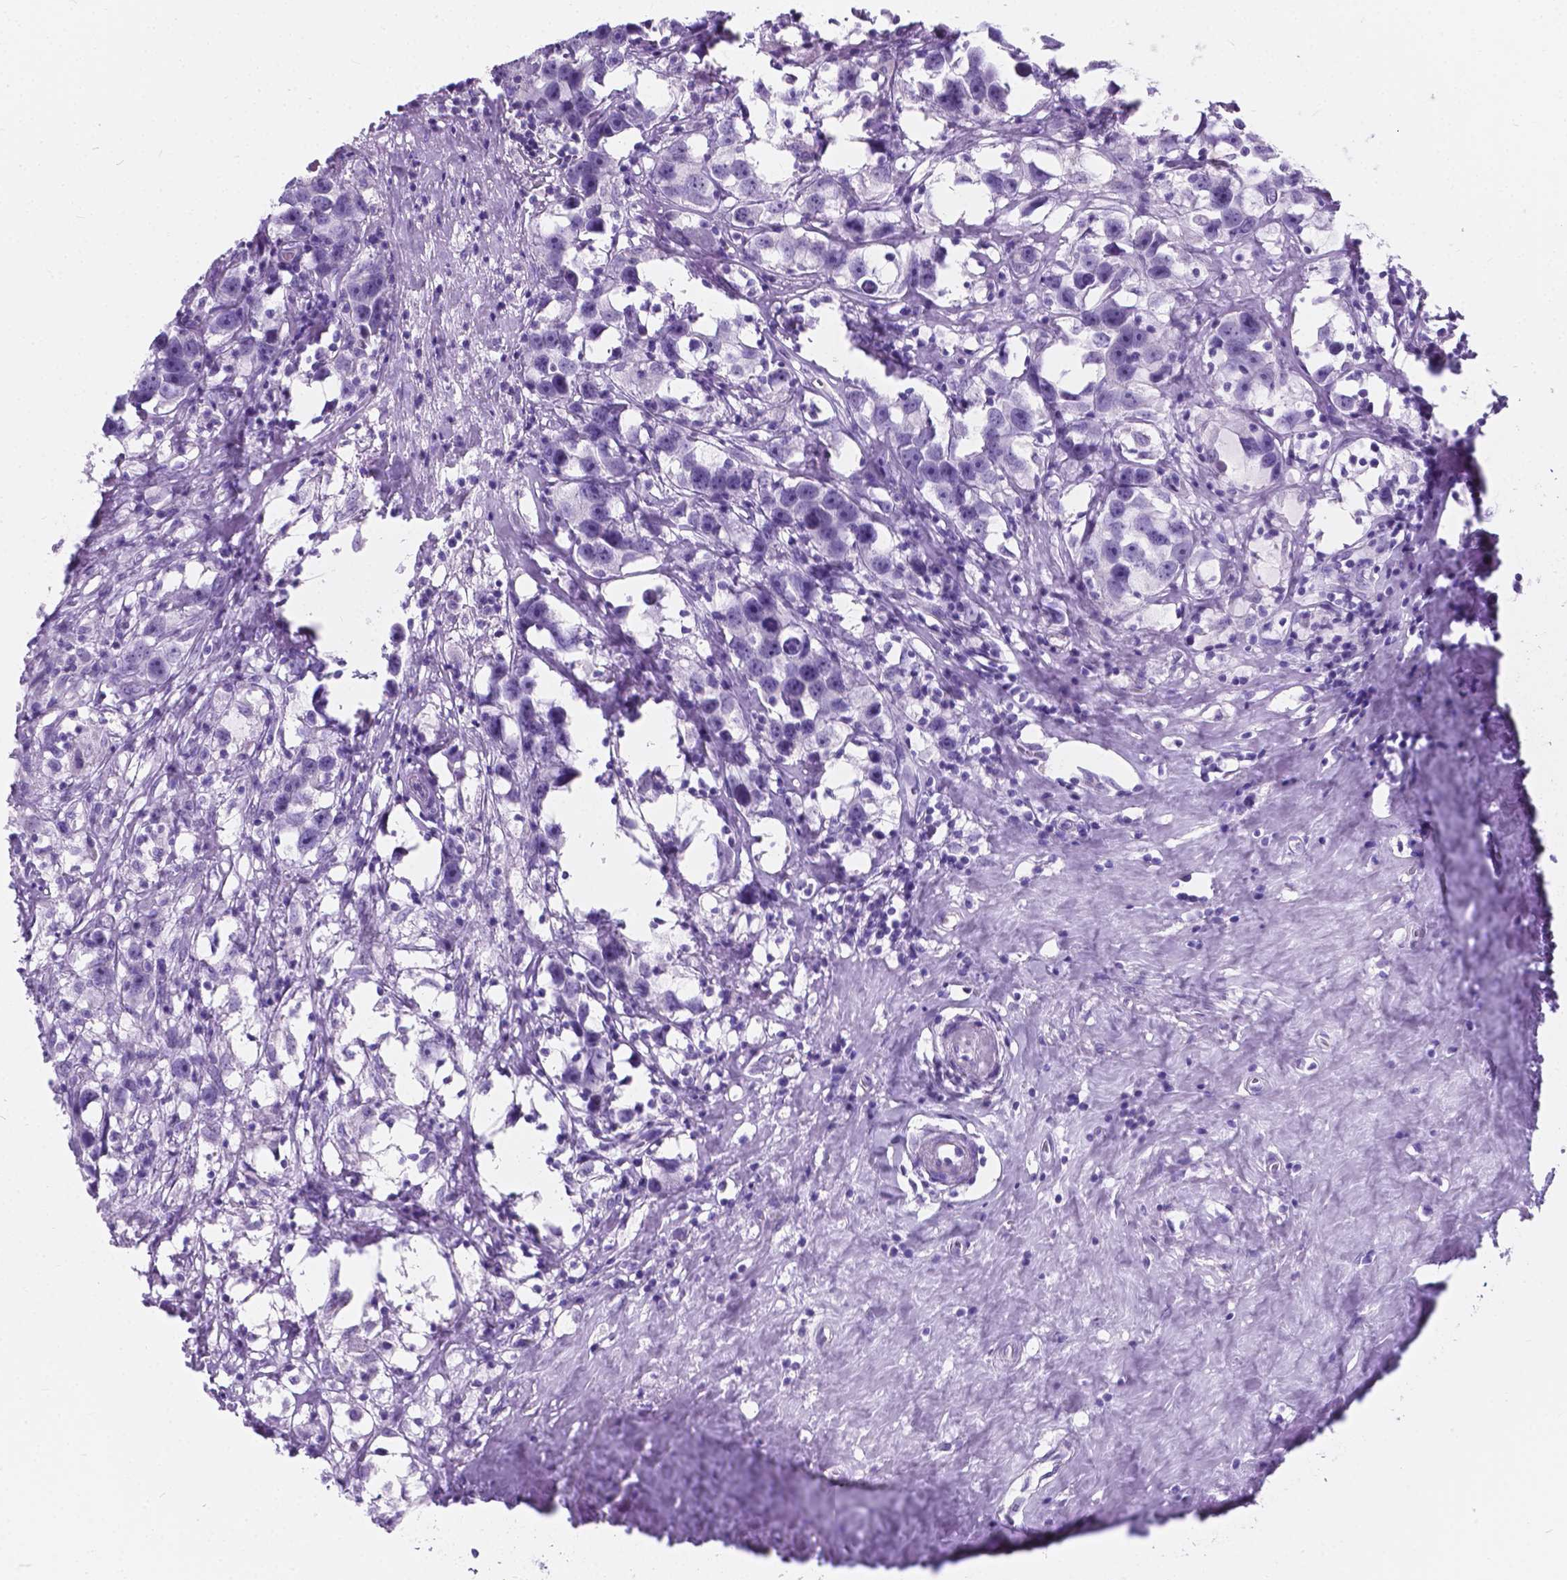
{"staining": {"intensity": "negative", "quantity": "none", "location": "none"}, "tissue": "testis cancer", "cell_type": "Tumor cells", "image_type": "cancer", "snomed": [{"axis": "morphology", "description": "Seminoma, NOS"}, {"axis": "topography", "description": "Testis"}], "caption": "Immunohistochemical staining of human testis cancer (seminoma) shows no significant positivity in tumor cells.", "gene": "KIAA0040", "patient": {"sex": "male", "age": 49}}